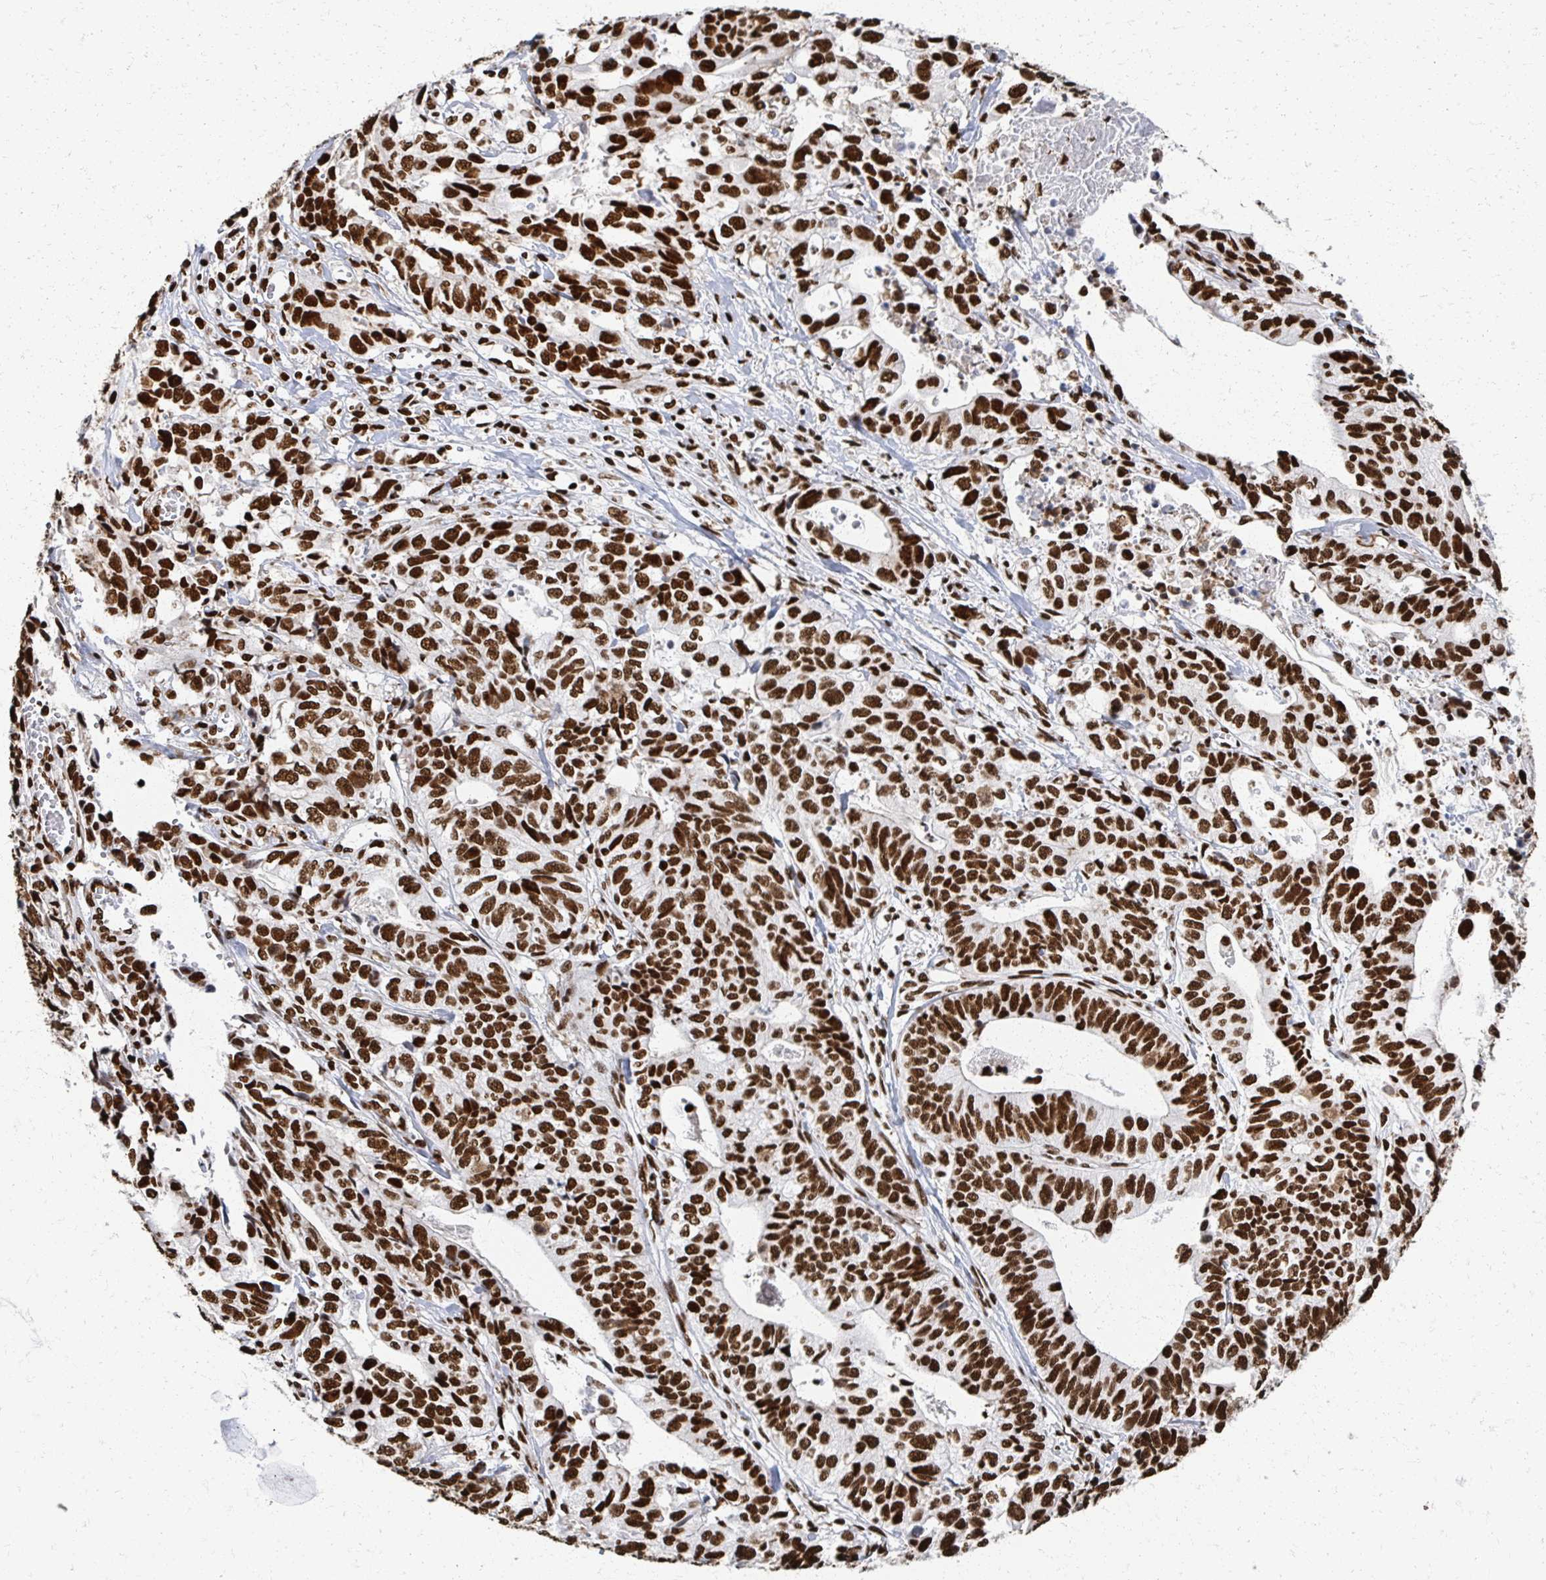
{"staining": {"intensity": "strong", "quantity": ">75%", "location": "nuclear"}, "tissue": "stomach cancer", "cell_type": "Tumor cells", "image_type": "cancer", "snomed": [{"axis": "morphology", "description": "Adenocarcinoma, NOS"}, {"axis": "topography", "description": "Stomach, upper"}], "caption": "Adenocarcinoma (stomach) stained with IHC shows strong nuclear positivity in about >75% of tumor cells.", "gene": "RBBP7", "patient": {"sex": "female", "age": 67}}